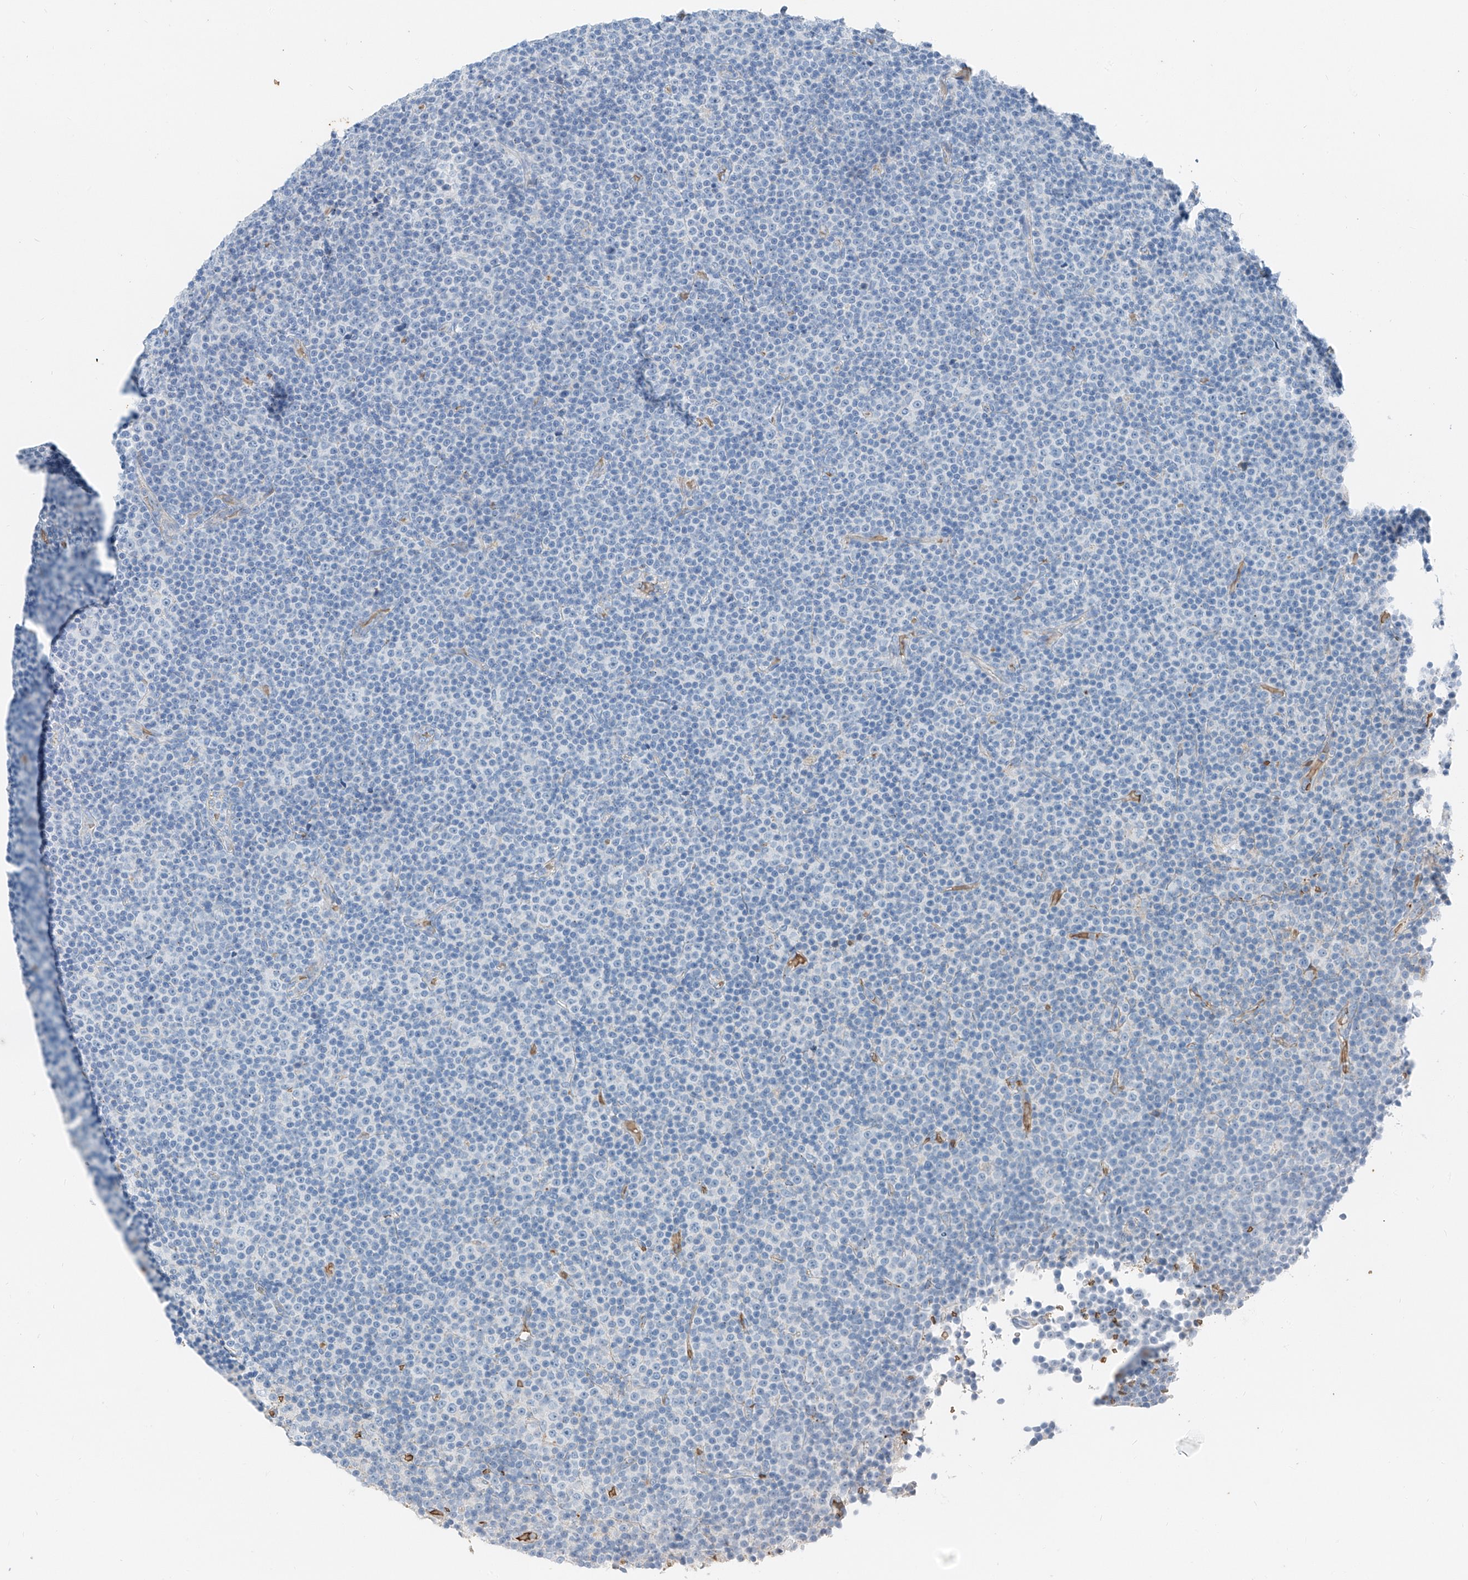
{"staining": {"intensity": "negative", "quantity": "none", "location": "none"}, "tissue": "lymphoma", "cell_type": "Tumor cells", "image_type": "cancer", "snomed": [{"axis": "morphology", "description": "Malignant lymphoma, non-Hodgkin's type, Low grade"}, {"axis": "topography", "description": "Lymph node"}], "caption": "Immunohistochemistry (IHC) of human lymphoma exhibits no positivity in tumor cells.", "gene": "PRSS23", "patient": {"sex": "female", "age": 67}}